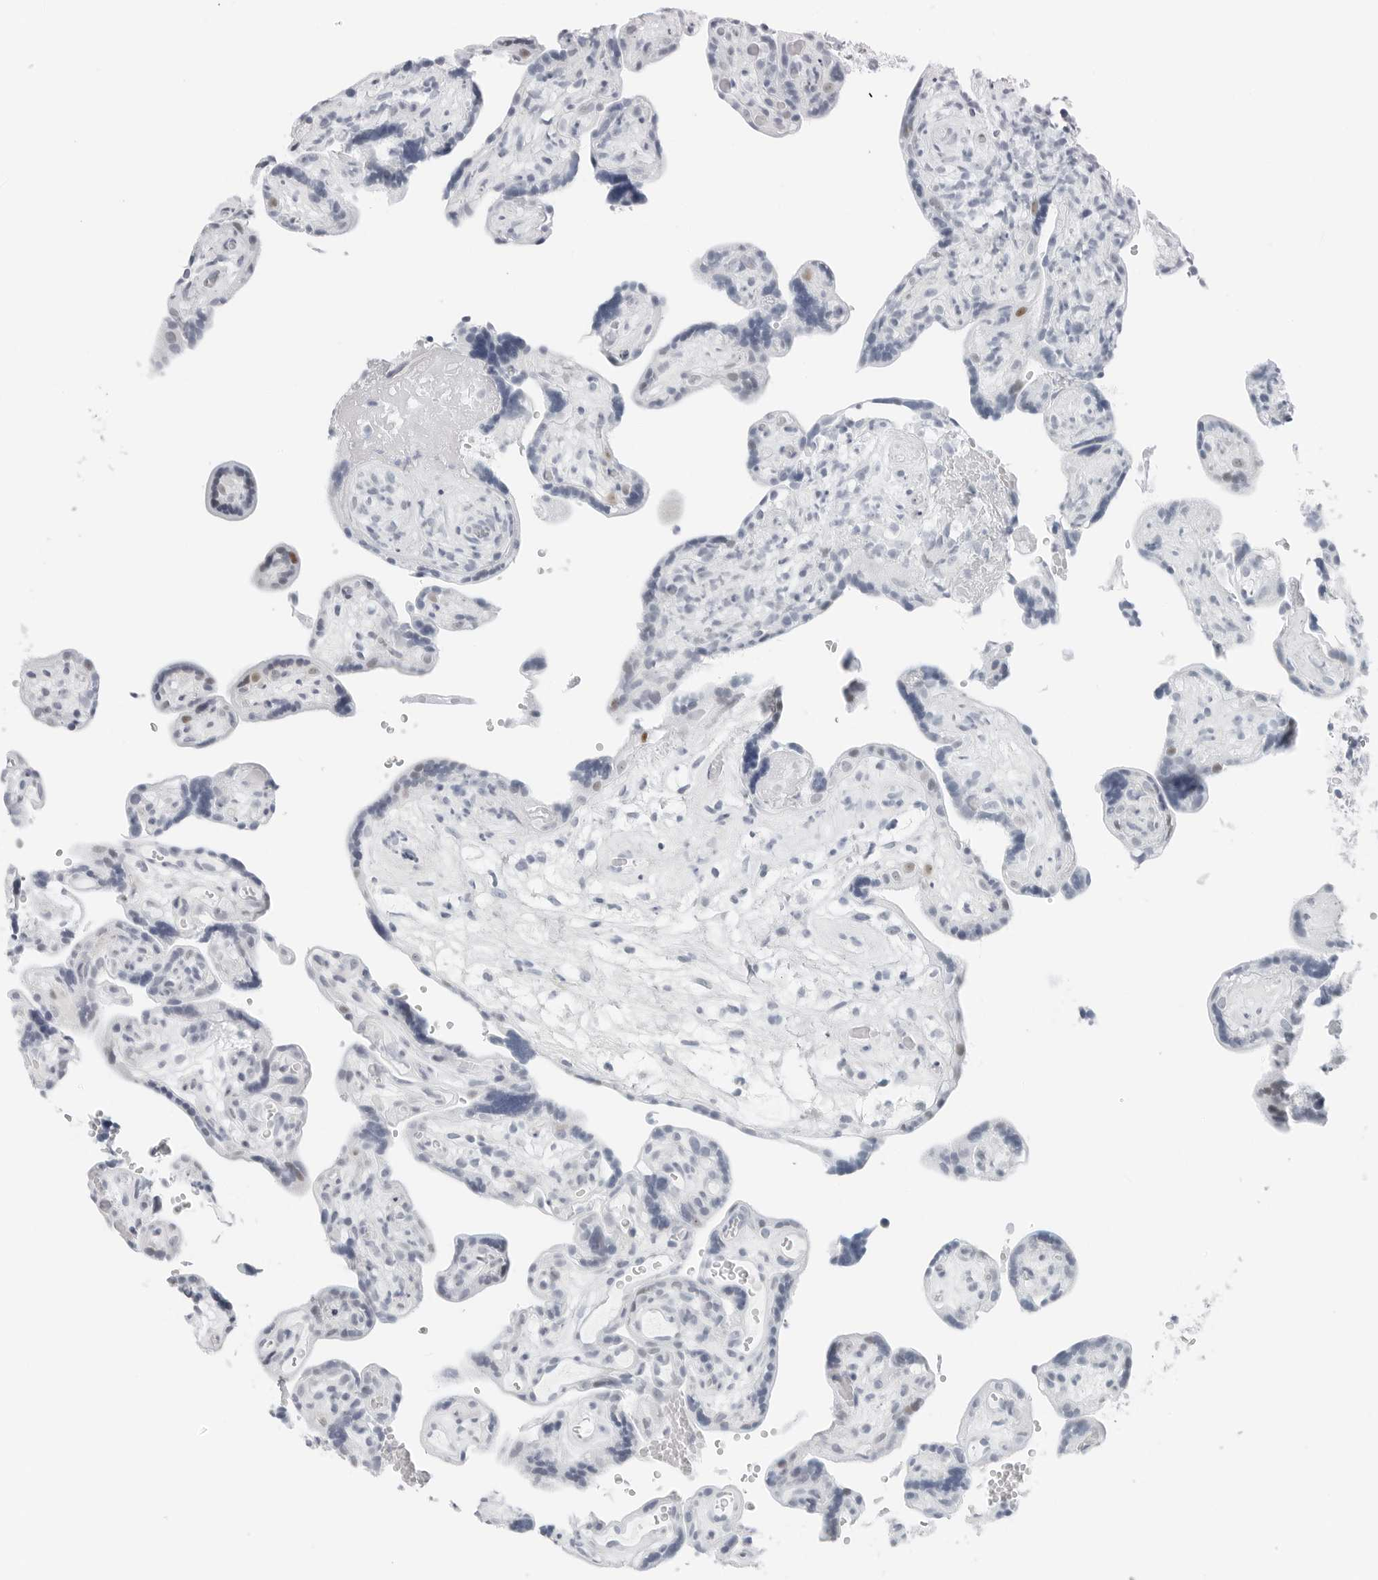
{"staining": {"intensity": "negative", "quantity": "none", "location": "none"}, "tissue": "placenta", "cell_type": "Decidual cells", "image_type": "normal", "snomed": [{"axis": "morphology", "description": "Normal tissue, NOS"}, {"axis": "topography", "description": "Placenta"}], "caption": "Decidual cells show no significant protein staining in normal placenta. (DAB immunohistochemistry (IHC) visualized using brightfield microscopy, high magnification).", "gene": "NTMT2", "patient": {"sex": "female", "age": 30}}